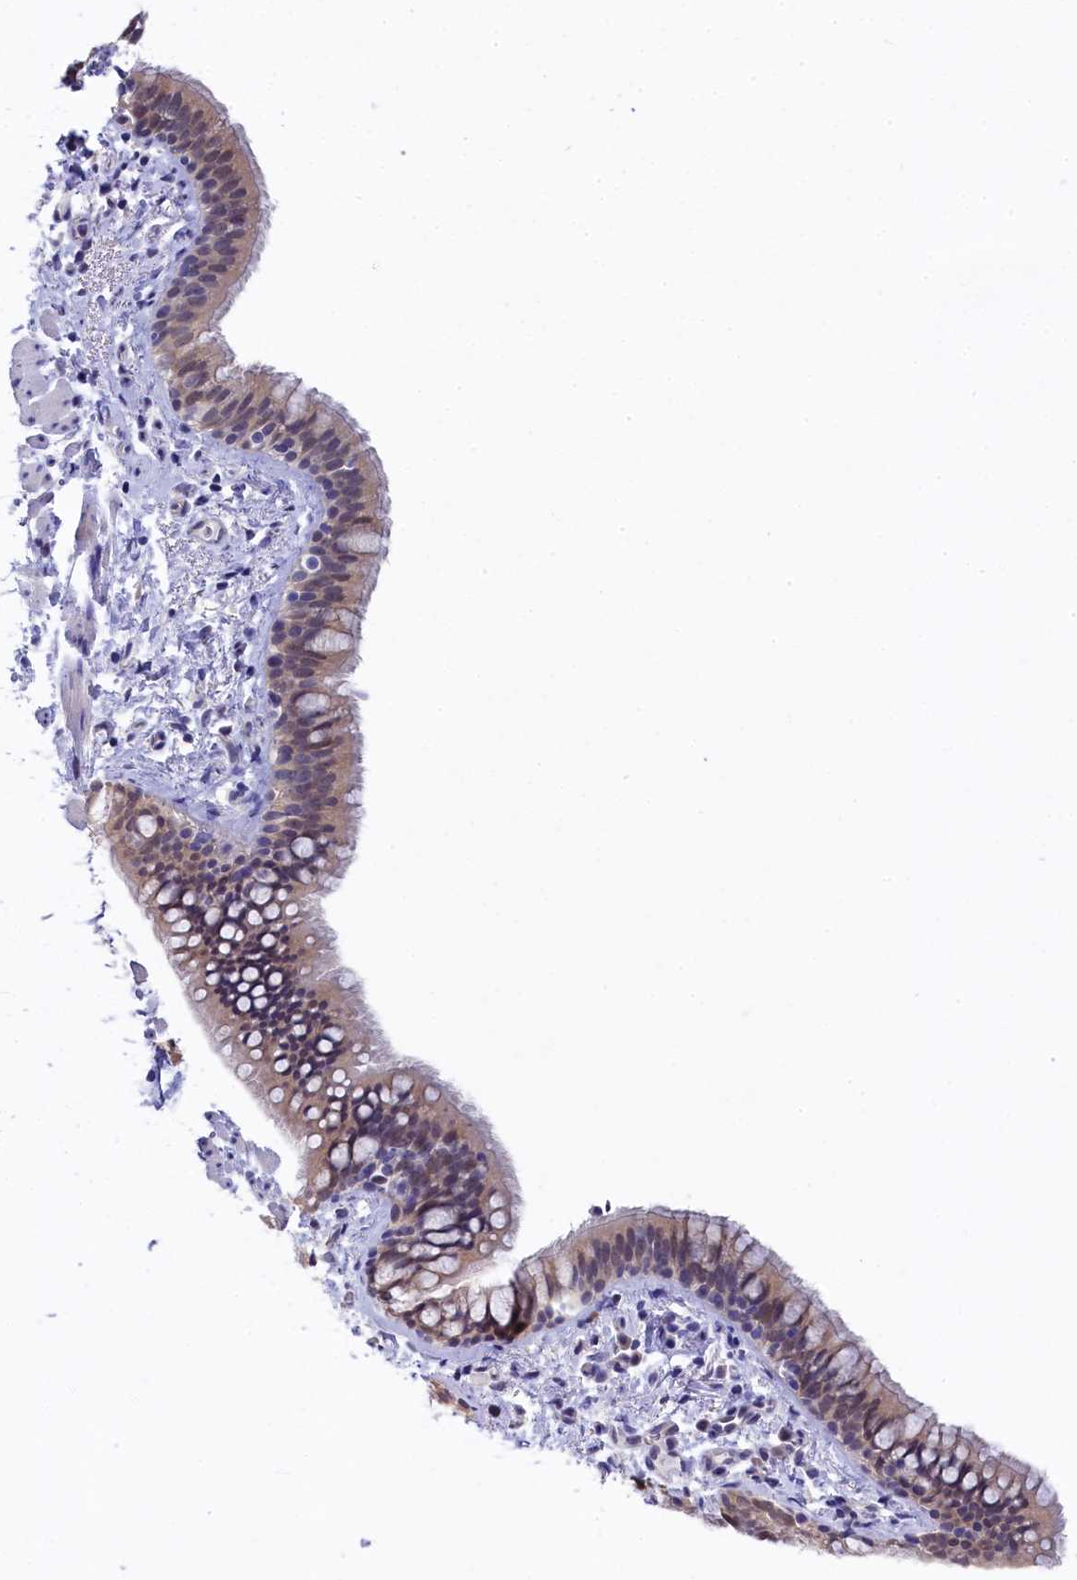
{"staining": {"intensity": "weak", "quantity": "25%-75%", "location": "cytoplasmic/membranous"}, "tissue": "bronchus", "cell_type": "Respiratory epithelial cells", "image_type": "normal", "snomed": [{"axis": "morphology", "description": "Normal tissue, NOS"}, {"axis": "topography", "description": "Cartilage tissue"}, {"axis": "topography", "description": "Bronchus"}], "caption": "Respiratory epithelial cells show low levels of weak cytoplasmic/membranous positivity in approximately 25%-75% of cells in normal human bronchus. The staining is performed using DAB (3,3'-diaminobenzidine) brown chromogen to label protein expression. The nuclei are counter-stained blue using hematoxylin.", "gene": "C11orf54", "patient": {"sex": "female", "age": 36}}